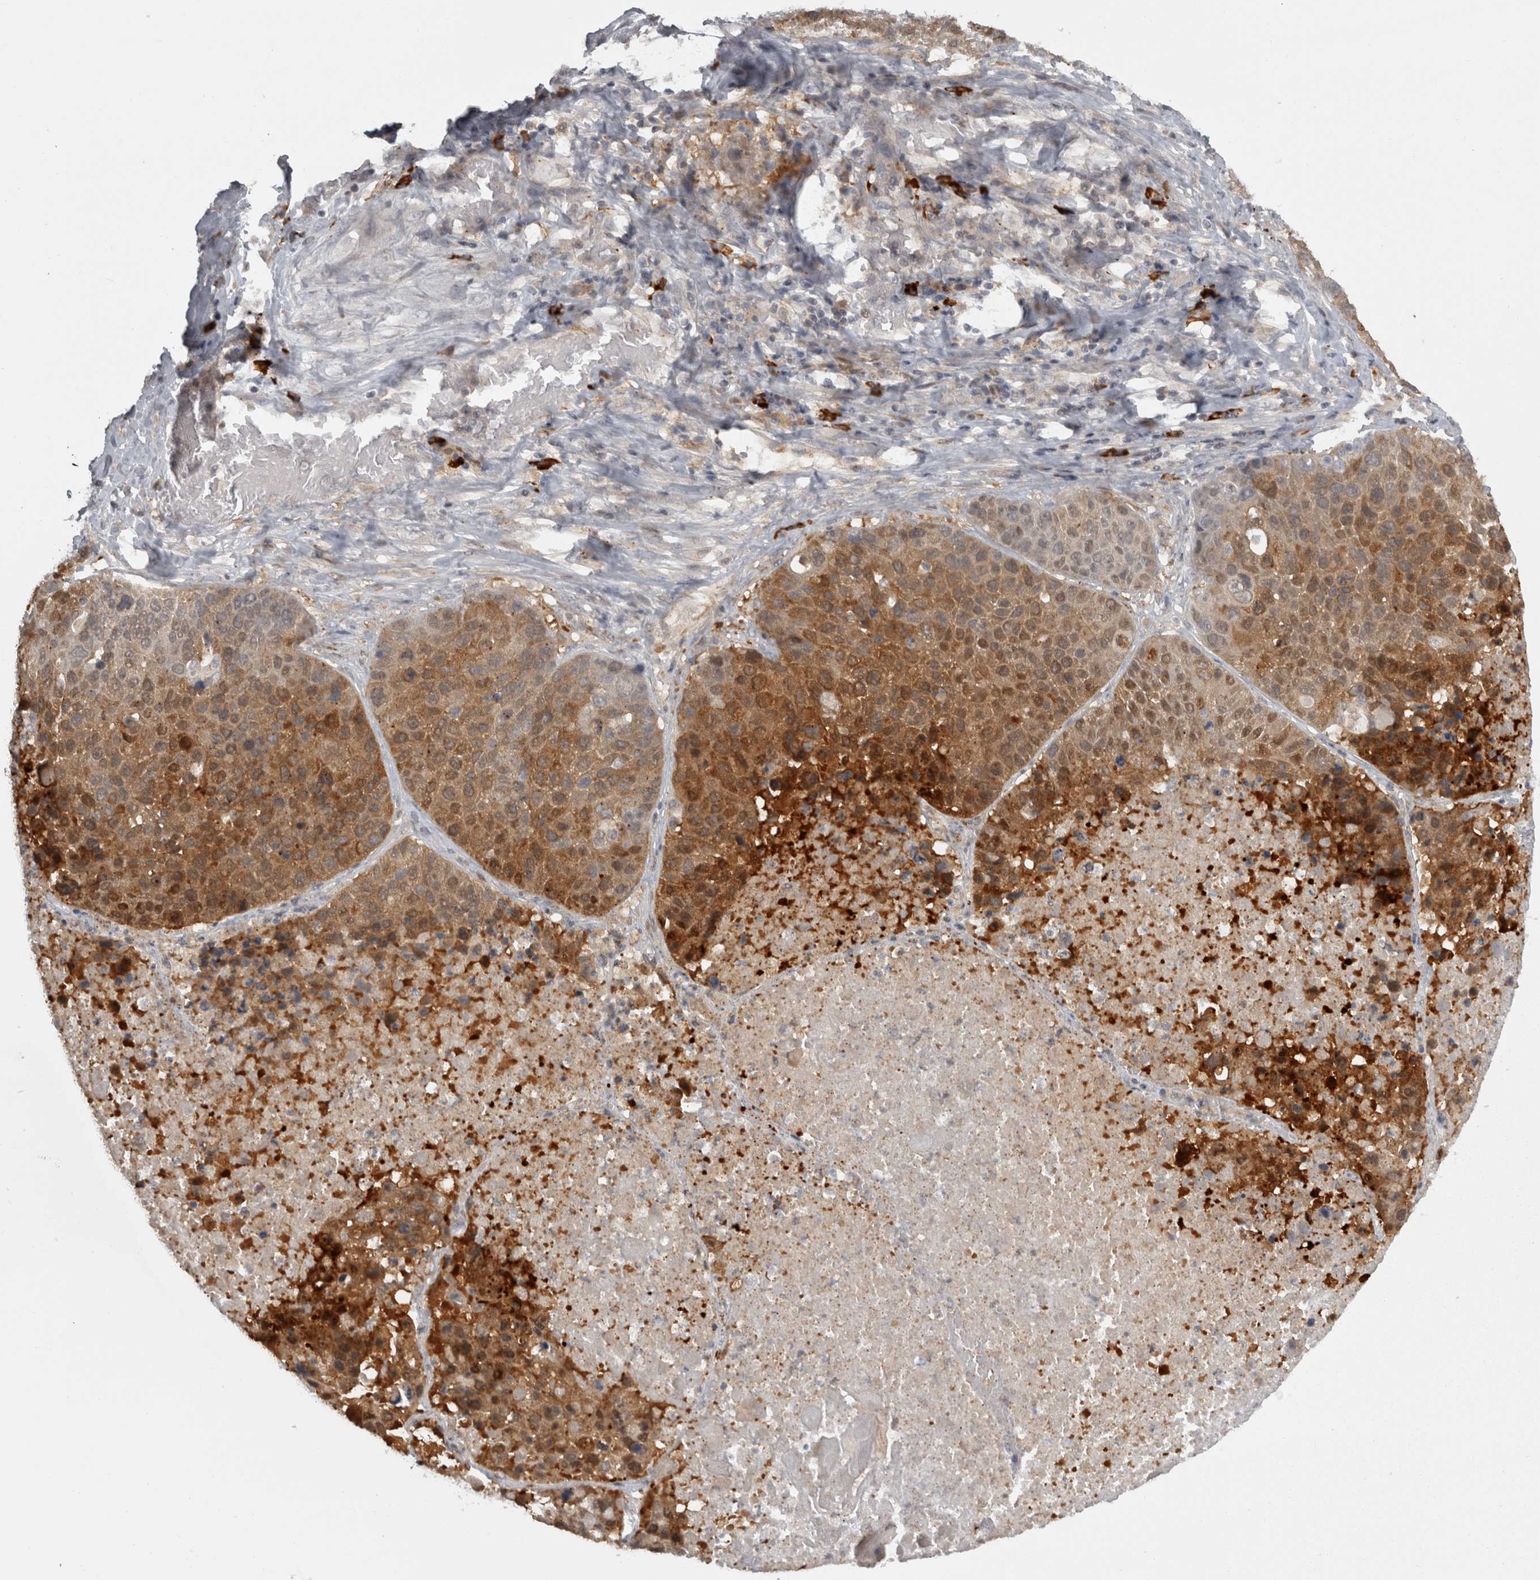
{"staining": {"intensity": "moderate", "quantity": ">75%", "location": "cytoplasmic/membranous"}, "tissue": "lung cancer", "cell_type": "Tumor cells", "image_type": "cancer", "snomed": [{"axis": "morphology", "description": "Squamous cell carcinoma, NOS"}, {"axis": "topography", "description": "Lung"}], "caption": "Squamous cell carcinoma (lung) was stained to show a protein in brown. There is medium levels of moderate cytoplasmic/membranous staining in approximately >75% of tumor cells.", "gene": "SLCO5A1", "patient": {"sex": "male", "age": 61}}